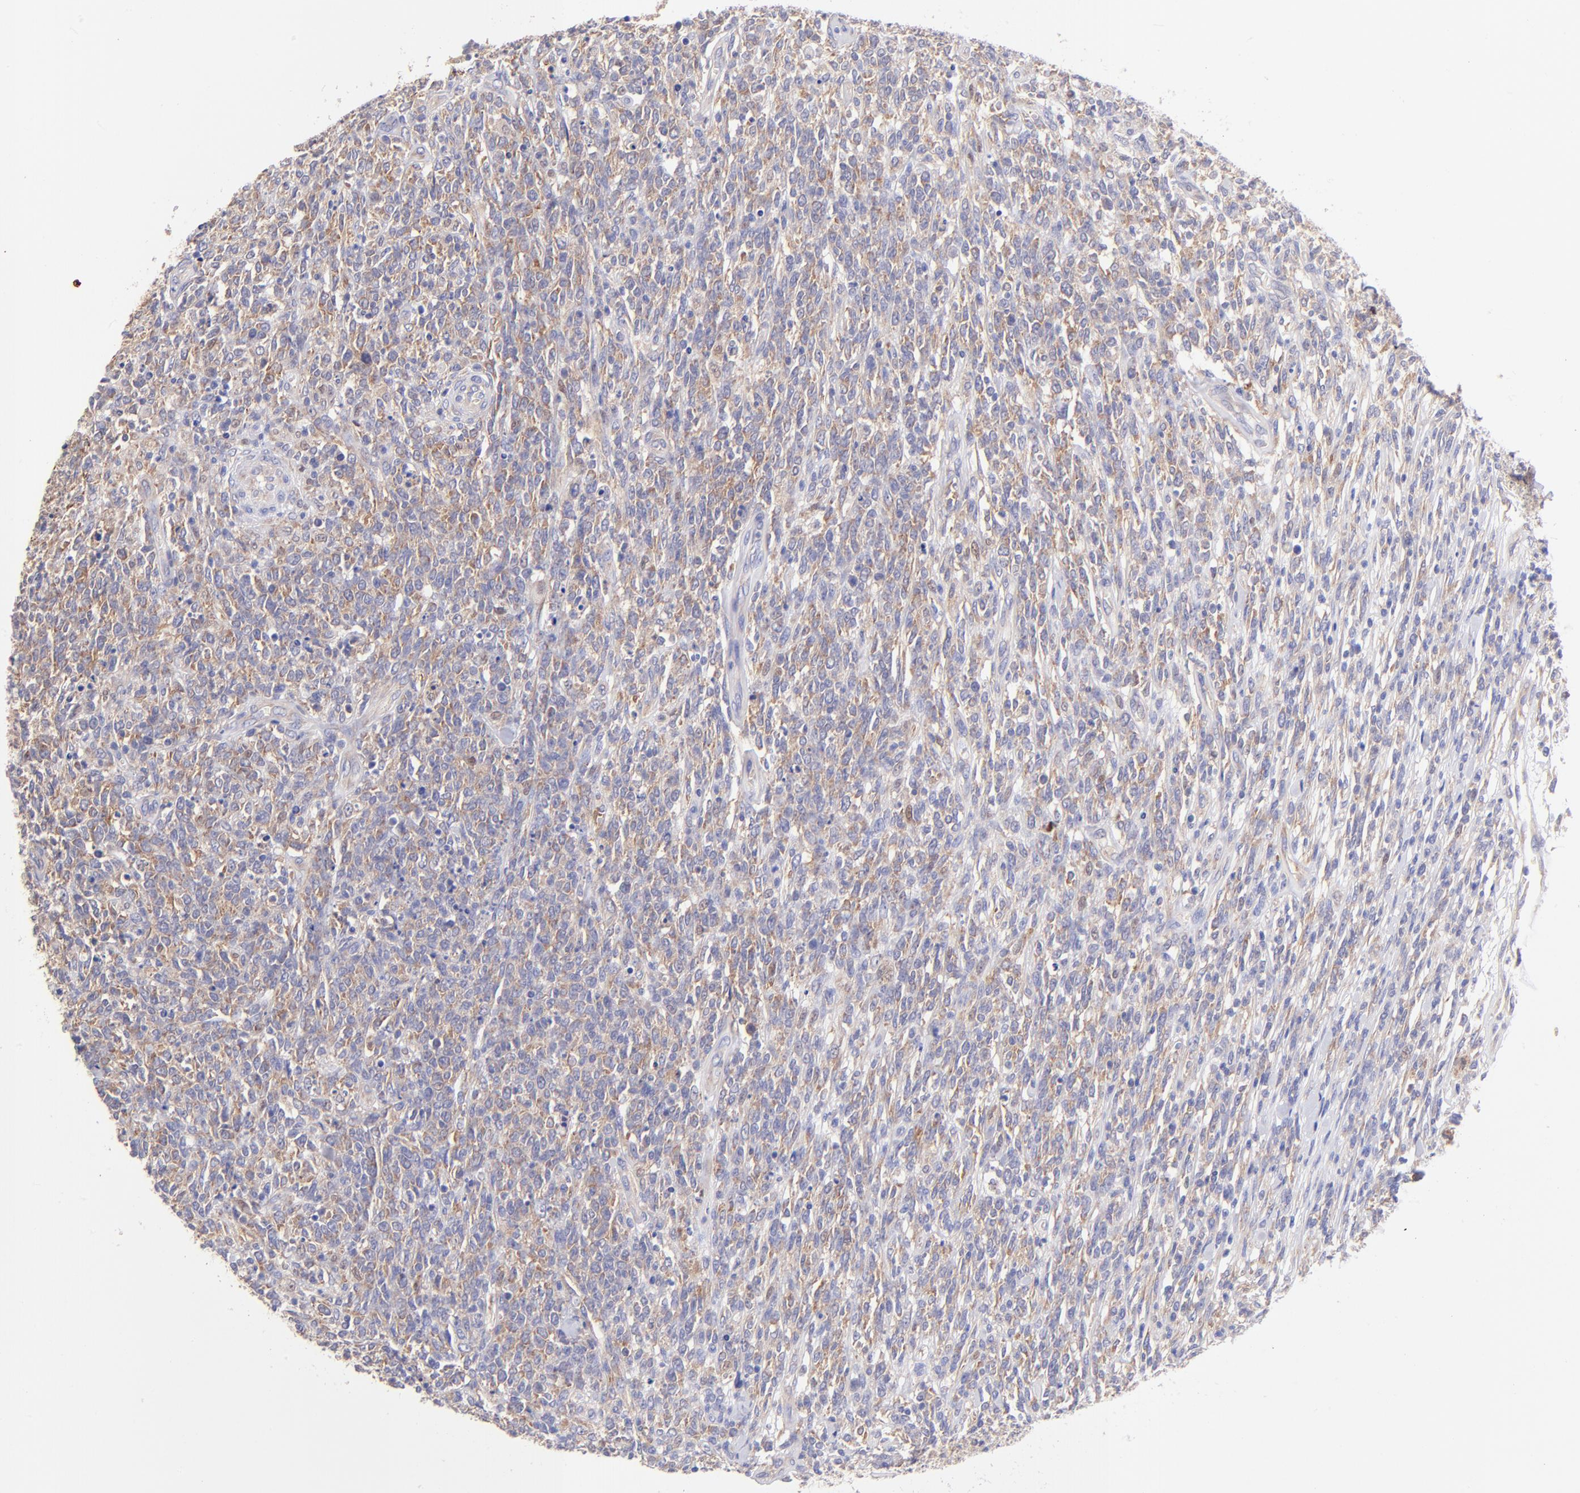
{"staining": {"intensity": "moderate", "quantity": "25%-75%", "location": "cytoplasmic/membranous"}, "tissue": "lymphoma", "cell_type": "Tumor cells", "image_type": "cancer", "snomed": [{"axis": "morphology", "description": "Malignant lymphoma, non-Hodgkin's type, High grade"}, {"axis": "topography", "description": "Lymph node"}], "caption": "Immunohistochemical staining of human high-grade malignant lymphoma, non-Hodgkin's type exhibits moderate cytoplasmic/membranous protein expression in approximately 25%-75% of tumor cells.", "gene": "RPL11", "patient": {"sex": "female", "age": 73}}